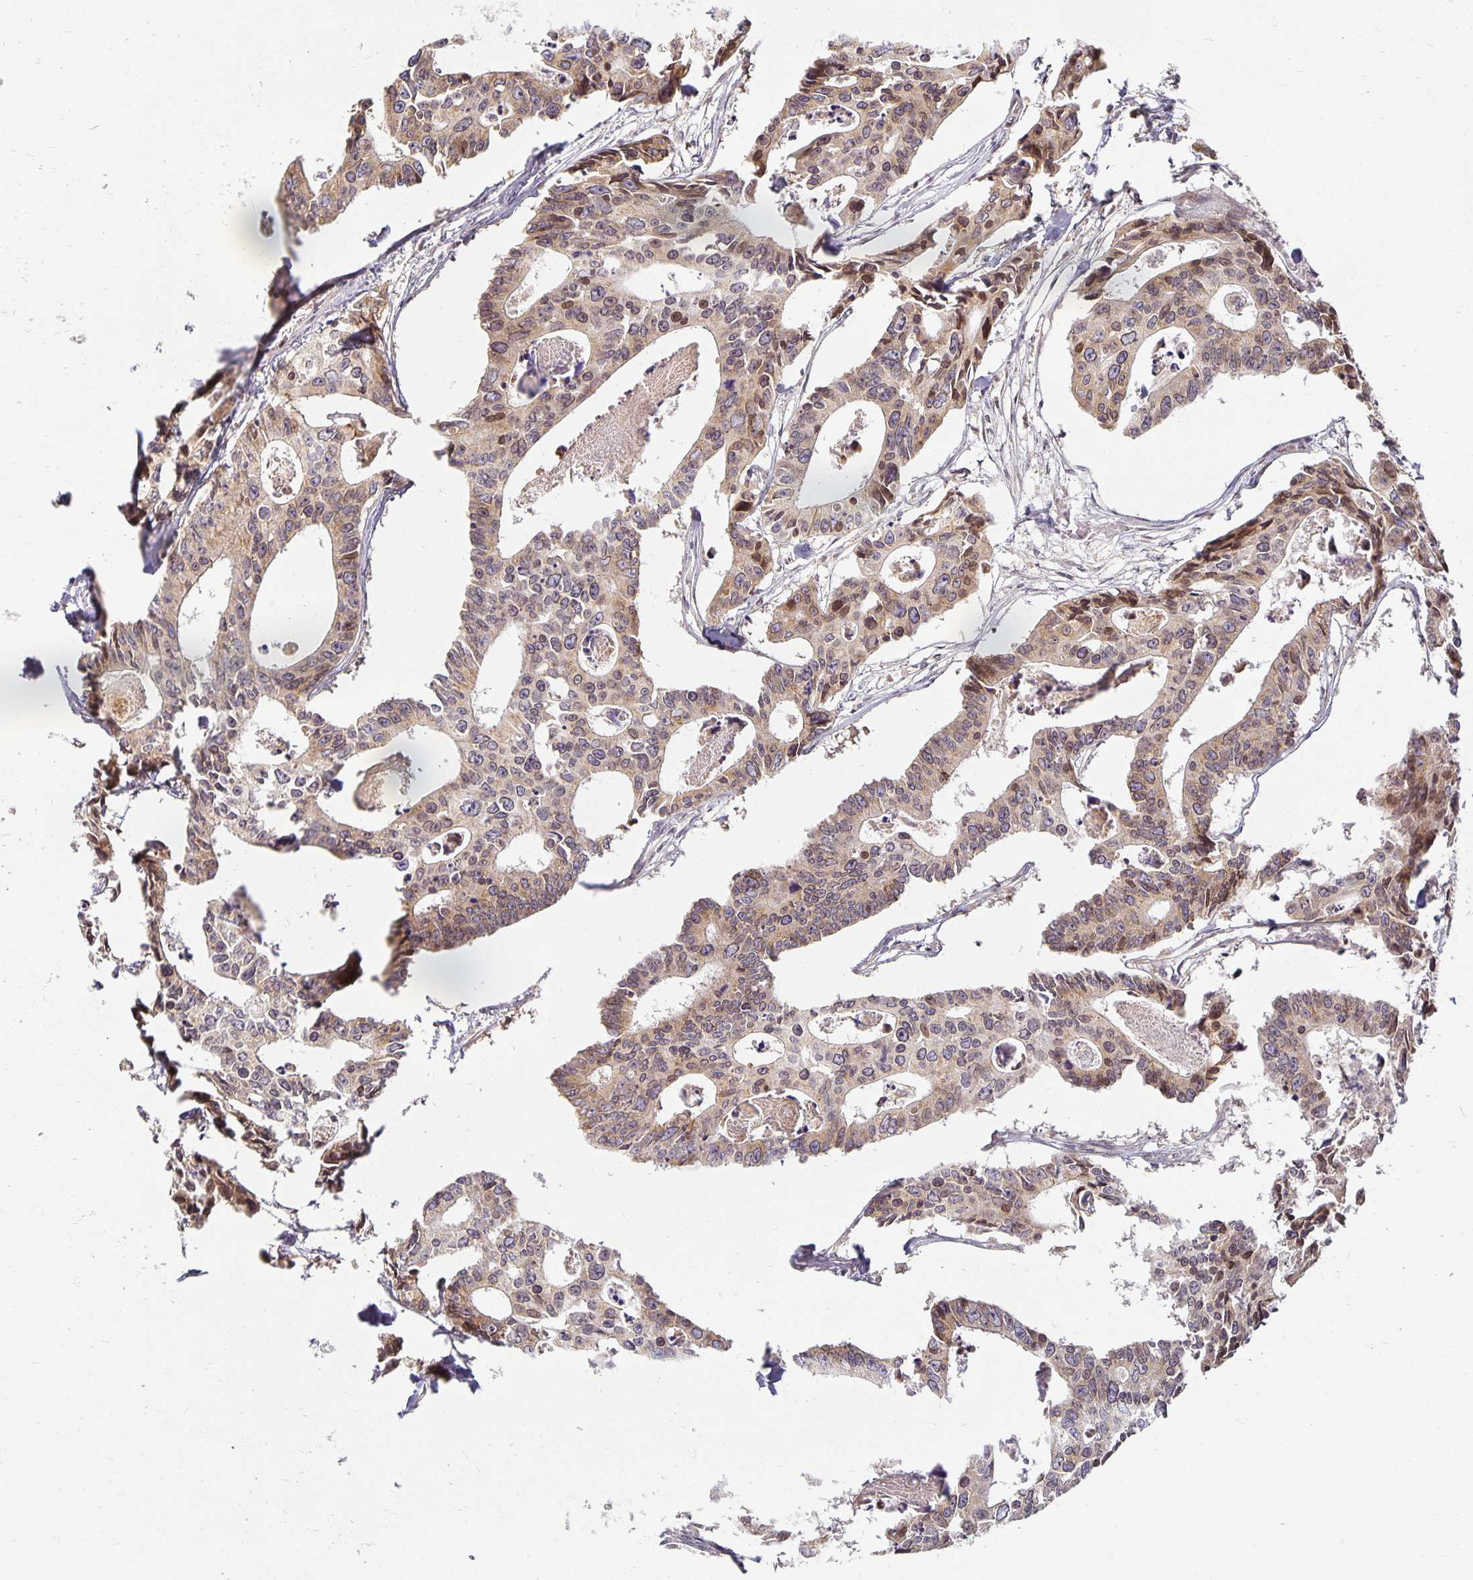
{"staining": {"intensity": "weak", "quantity": ">75%", "location": "cytoplasmic/membranous,nuclear"}, "tissue": "colorectal cancer", "cell_type": "Tumor cells", "image_type": "cancer", "snomed": [{"axis": "morphology", "description": "Adenocarcinoma, NOS"}, {"axis": "topography", "description": "Rectum"}], "caption": "Immunohistochemical staining of colorectal cancer (adenocarcinoma) exhibits weak cytoplasmic/membranous and nuclear protein expression in about >75% of tumor cells. (Stains: DAB in brown, nuclei in blue, Microscopy: brightfield microscopy at high magnification).", "gene": "EHF", "patient": {"sex": "male", "age": 57}}